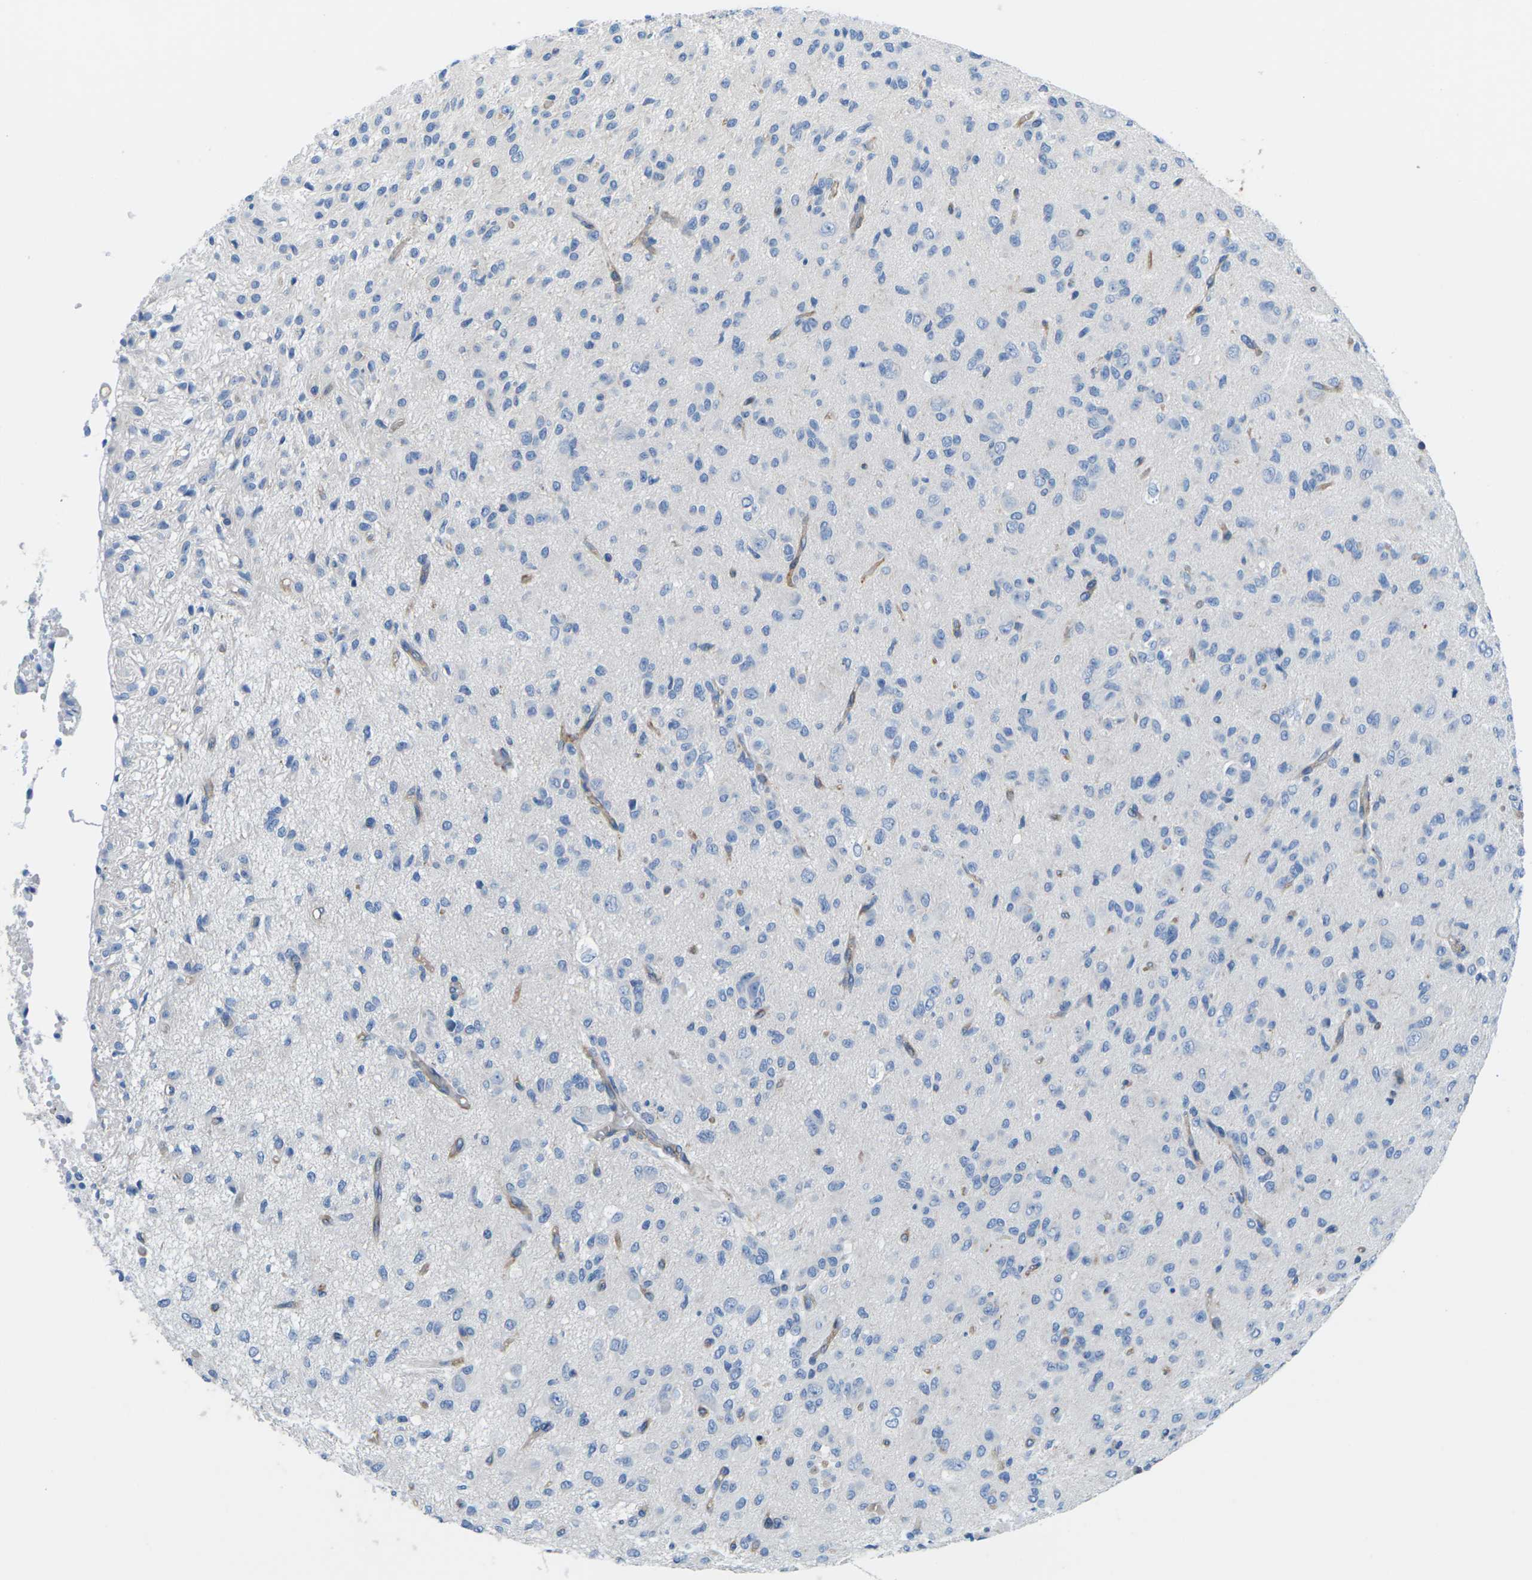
{"staining": {"intensity": "negative", "quantity": "none", "location": "none"}, "tissue": "glioma", "cell_type": "Tumor cells", "image_type": "cancer", "snomed": [{"axis": "morphology", "description": "Glioma, malignant, High grade"}, {"axis": "topography", "description": "Brain"}], "caption": "Tumor cells are negative for brown protein staining in glioma.", "gene": "SYNGR2", "patient": {"sex": "female", "age": 59}}